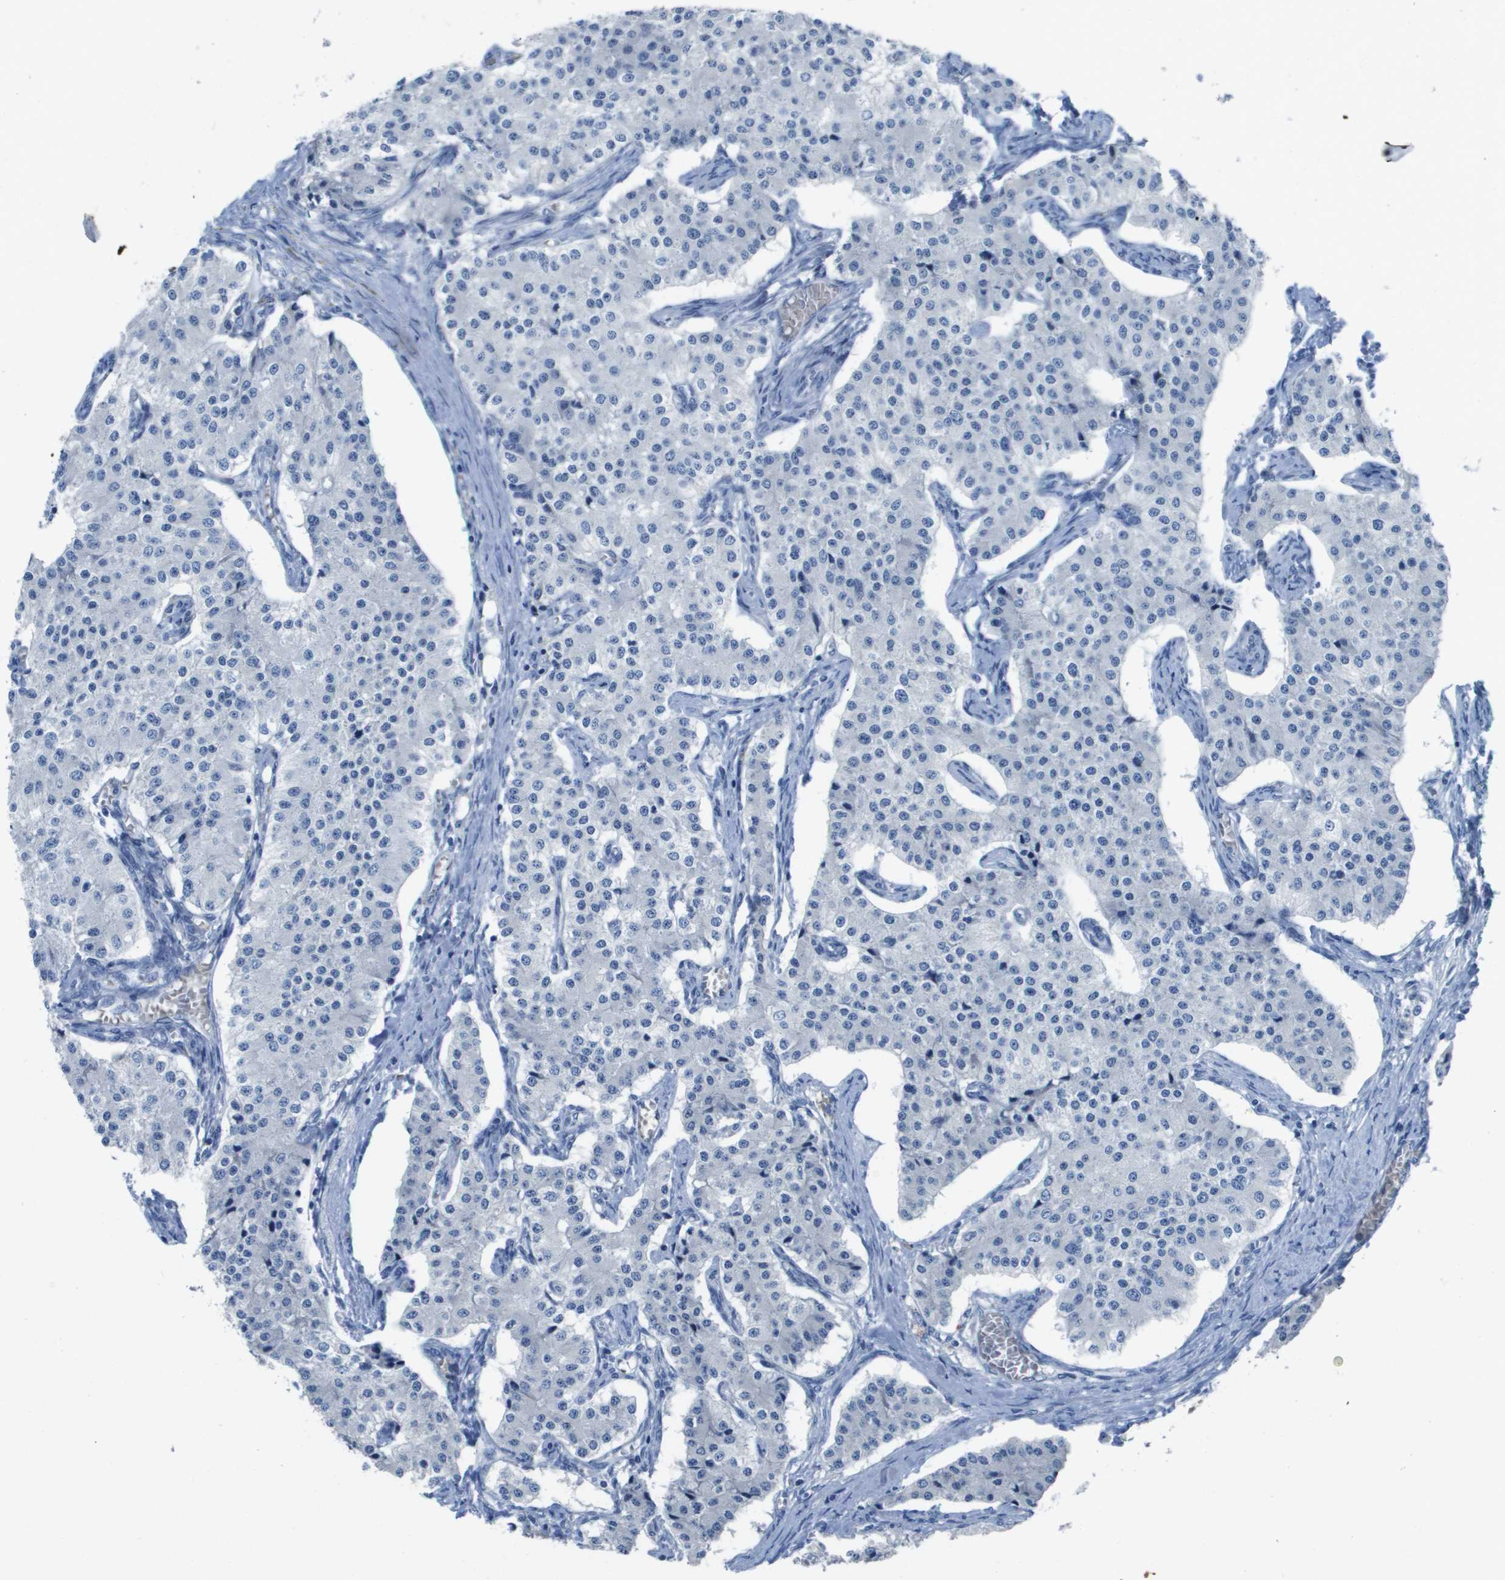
{"staining": {"intensity": "negative", "quantity": "none", "location": "none"}, "tissue": "carcinoid", "cell_type": "Tumor cells", "image_type": "cancer", "snomed": [{"axis": "morphology", "description": "Carcinoid, malignant, NOS"}, {"axis": "topography", "description": "Colon"}], "caption": "Human carcinoid (malignant) stained for a protein using immunohistochemistry reveals no expression in tumor cells.", "gene": "NCS1", "patient": {"sex": "female", "age": 52}}